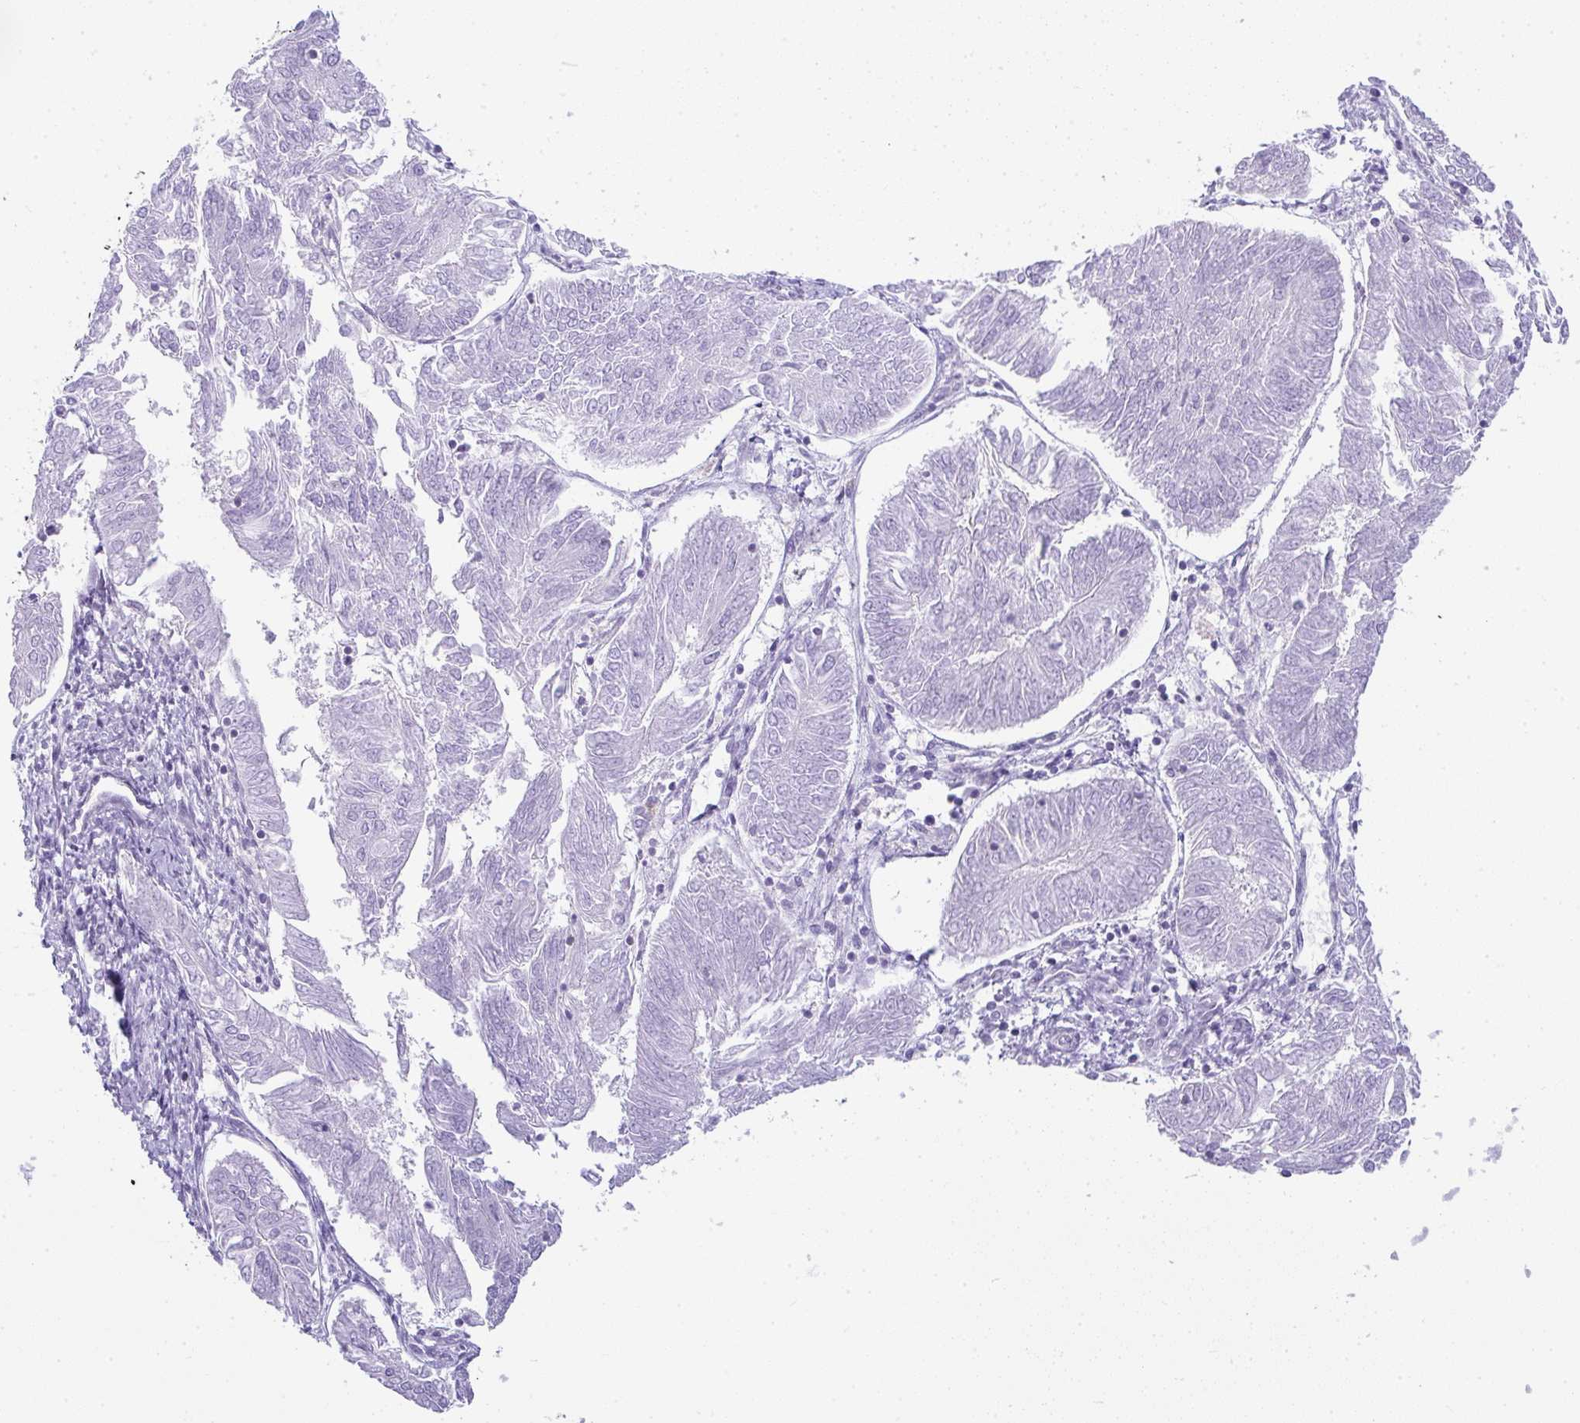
{"staining": {"intensity": "negative", "quantity": "none", "location": "none"}, "tissue": "endometrial cancer", "cell_type": "Tumor cells", "image_type": "cancer", "snomed": [{"axis": "morphology", "description": "Adenocarcinoma, NOS"}, {"axis": "topography", "description": "Endometrium"}], "caption": "Histopathology image shows no significant protein staining in tumor cells of endometrial adenocarcinoma. The staining is performed using DAB brown chromogen with nuclei counter-stained in using hematoxylin.", "gene": "CDRT15", "patient": {"sex": "female", "age": 58}}